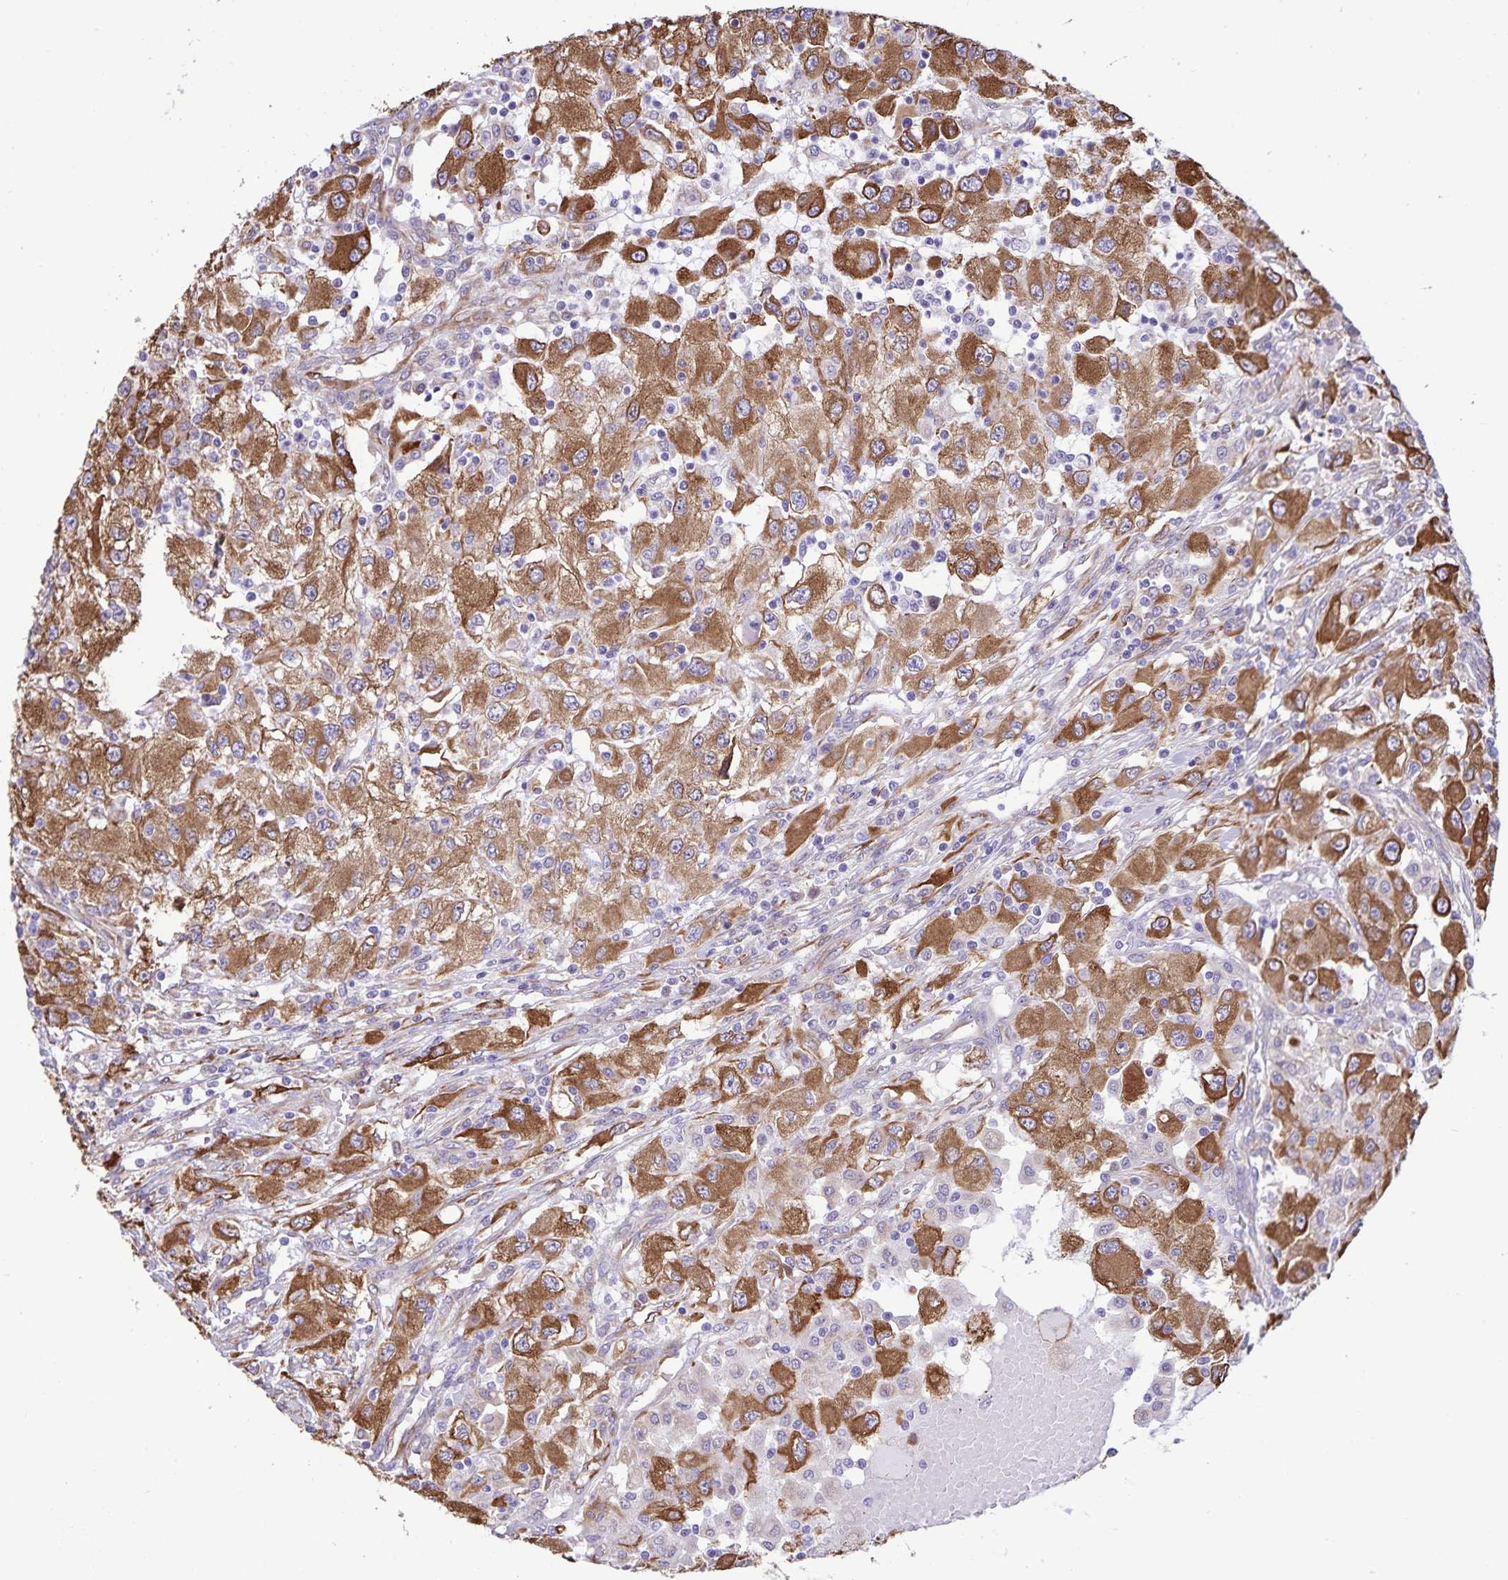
{"staining": {"intensity": "strong", "quantity": ">75%", "location": "cytoplasmic/membranous"}, "tissue": "renal cancer", "cell_type": "Tumor cells", "image_type": "cancer", "snomed": [{"axis": "morphology", "description": "Adenocarcinoma, NOS"}, {"axis": "topography", "description": "Kidney"}], "caption": "IHC photomicrograph of human adenocarcinoma (renal) stained for a protein (brown), which displays high levels of strong cytoplasmic/membranous expression in approximately >75% of tumor cells.", "gene": "RCN1", "patient": {"sex": "female", "age": 67}}